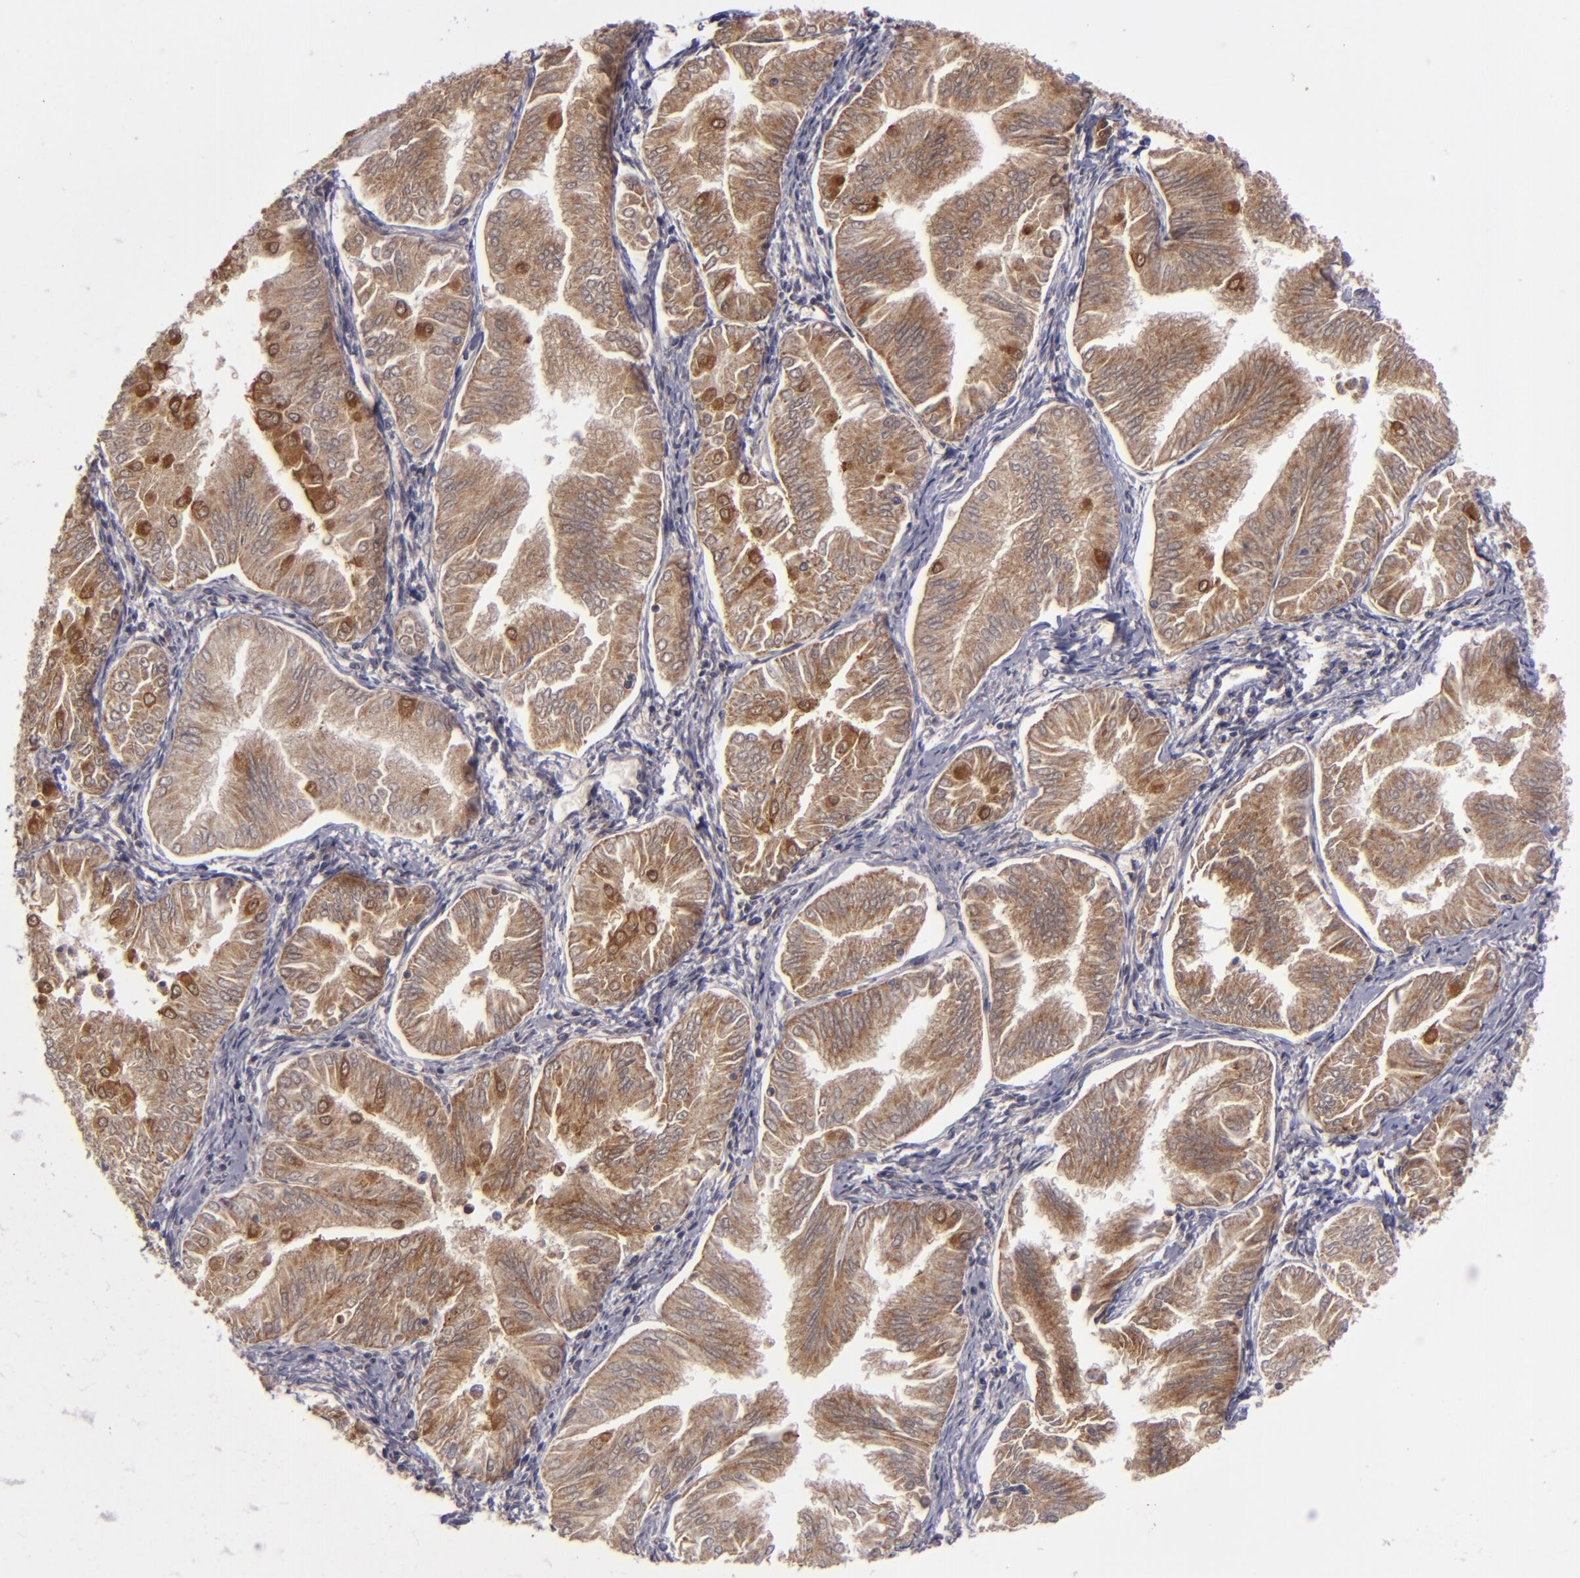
{"staining": {"intensity": "moderate", "quantity": ">75%", "location": "cytoplasmic/membranous"}, "tissue": "endometrial cancer", "cell_type": "Tumor cells", "image_type": "cancer", "snomed": [{"axis": "morphology", "description": "Adenocarcinoma, NOS"}, {"axis": "topography", "description": "Endometrium"}], "caption": "The image demonstrates staining of adenocarcinoma (endometrial), revealing moderate cytoplasmic/membranous protein staining (brown color) within tumor cells.", "gene": "SH2D4A", "patient": {"sex": "female", "age": 53}}